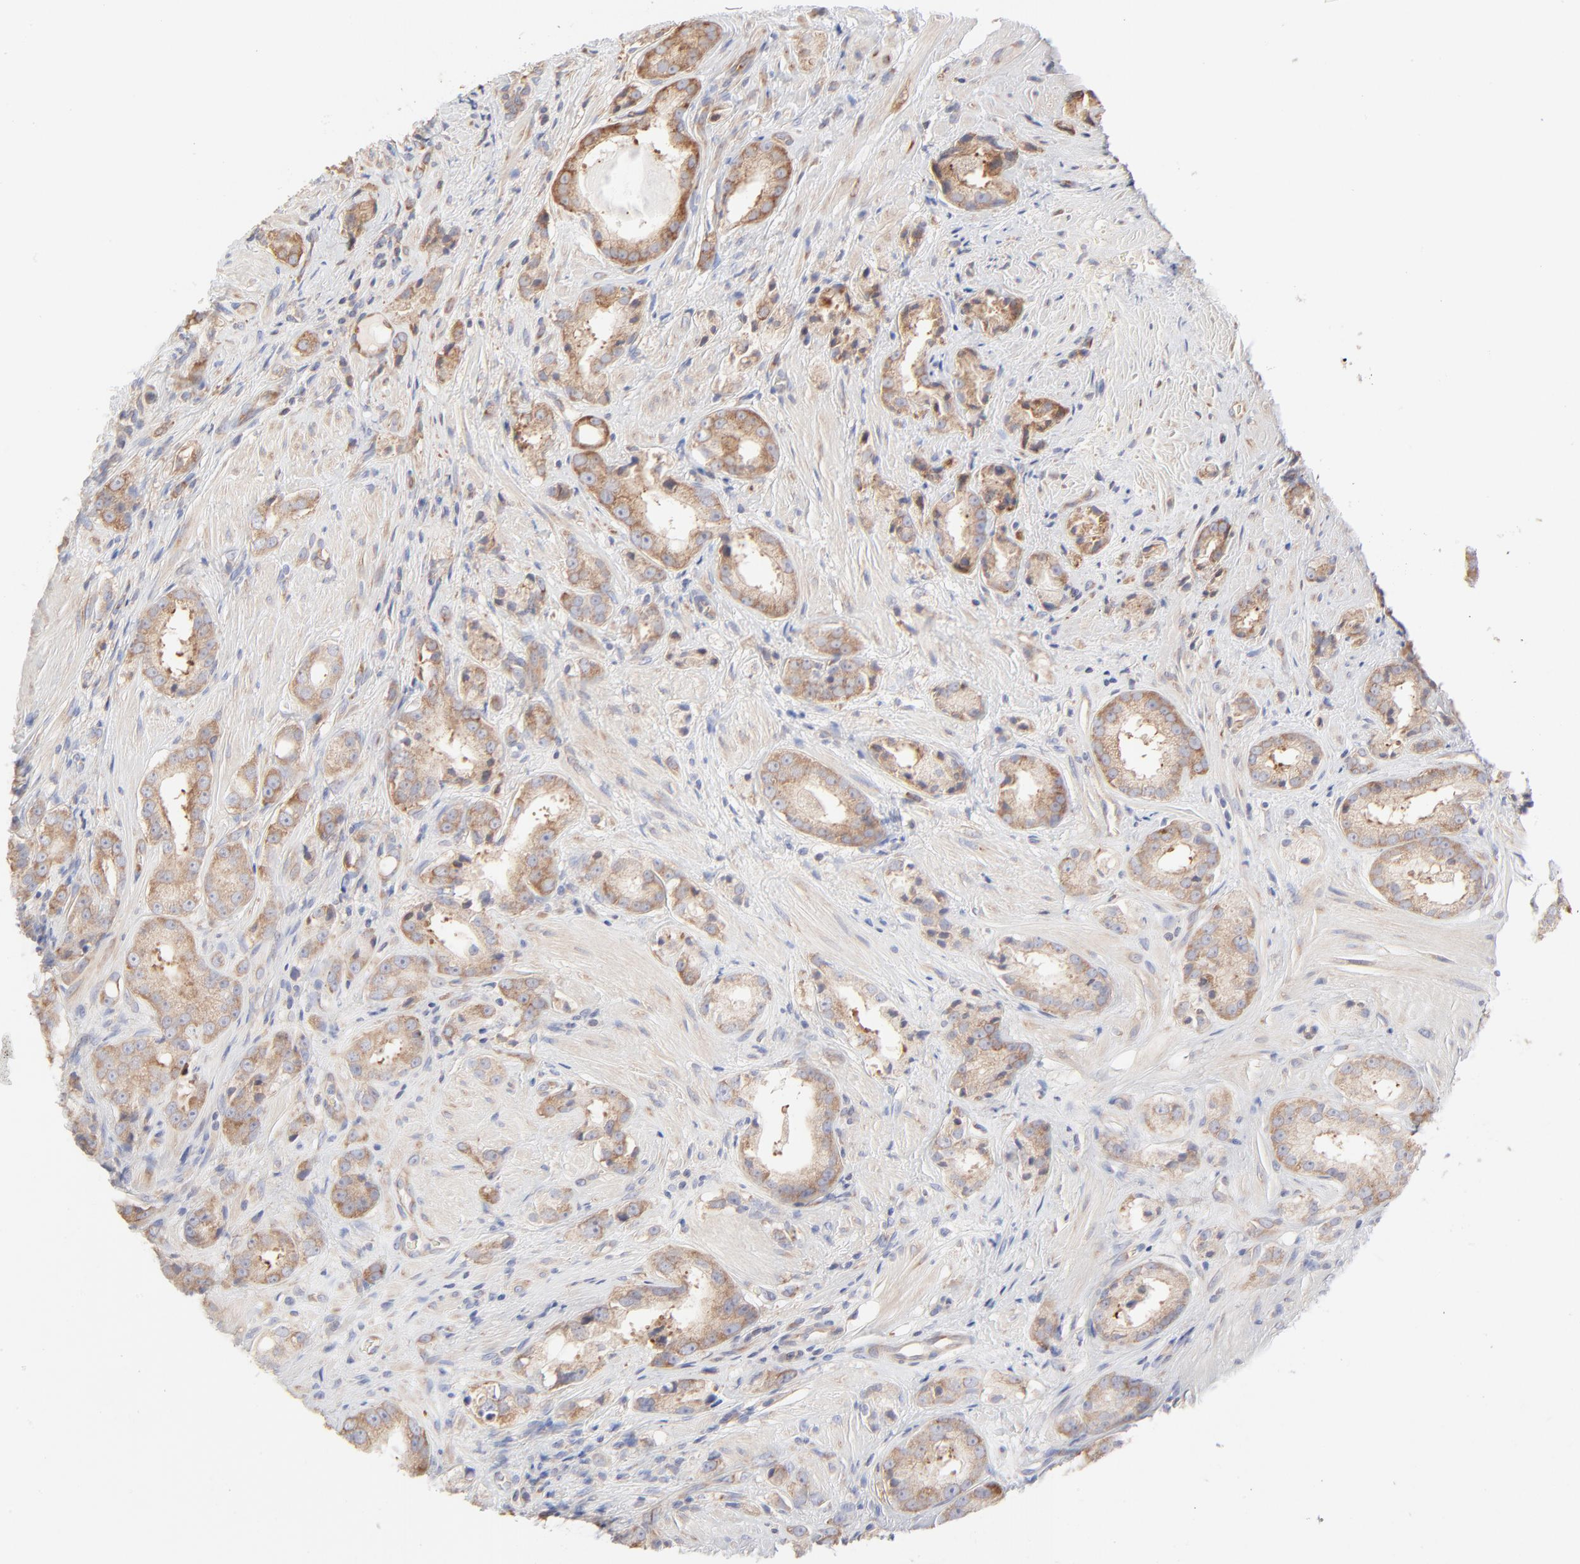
{"staining": {"intensity": "moderate", "quantity": ">75%", "location": "cytoplasmic/membranous"}, "tissue": "prostate cancer", "cell_type": "Tumor cells", "image_type": "cancer", "snomed": [{"axis": "morphology", "description": "Adenocarcinoma, Medium grade"}, {"axis": "topography", "description": "Prostate"}], "caption": "Protein staining of prostate adenocarcinoma (medium-grade) tissue displays moderate cytoplasmic/membranous expression in approximately >75% of tumor cells. Ihc stains the protein in brown and the nuclei are stained blue.", "gene": "RPS21", "patient": {"sex": "male", "age": 53}}